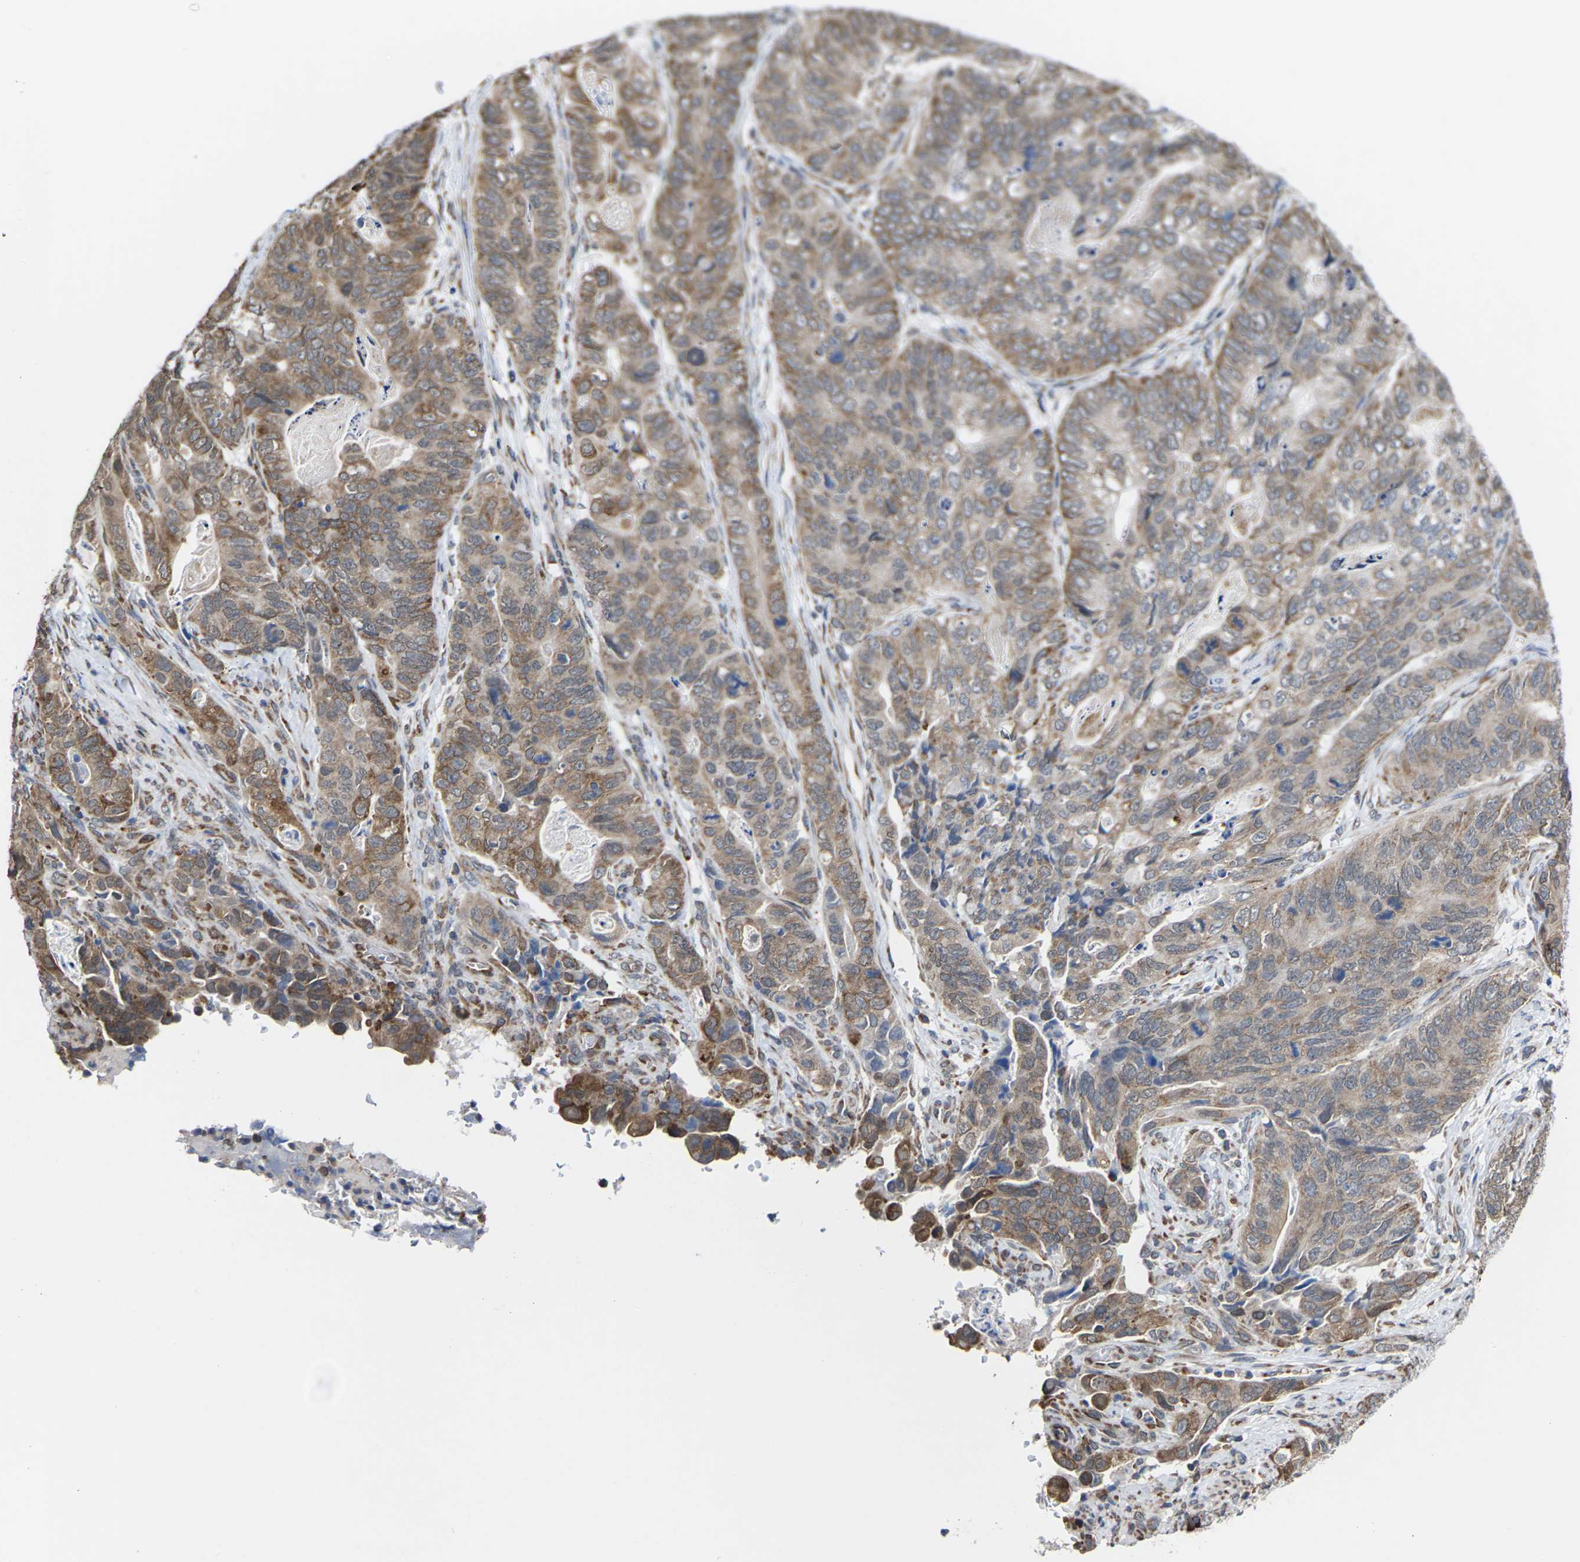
{"staining": {"intensity": "moderate", "quantity": ">75%", "location": "cytoplasmic/membranous"}, "tissue": "stomach cancer", "cell_type": "Tumor cells", "image_type": "cancer", "snomed": [{"axis": "morphology", "description": "Adenocarcinoma, NOS"}, {"axis": "topography", "description": "Stomach"}], "caption": "Adenocarcinoma (stomach) was stained to show a protein in brown. There is medium levels of moderate cytoplasmic/membranous expression in about >75% of tumor cells.", "gene": "PDZK1IP1", "patient": {"sex": "female", "age": 89}}